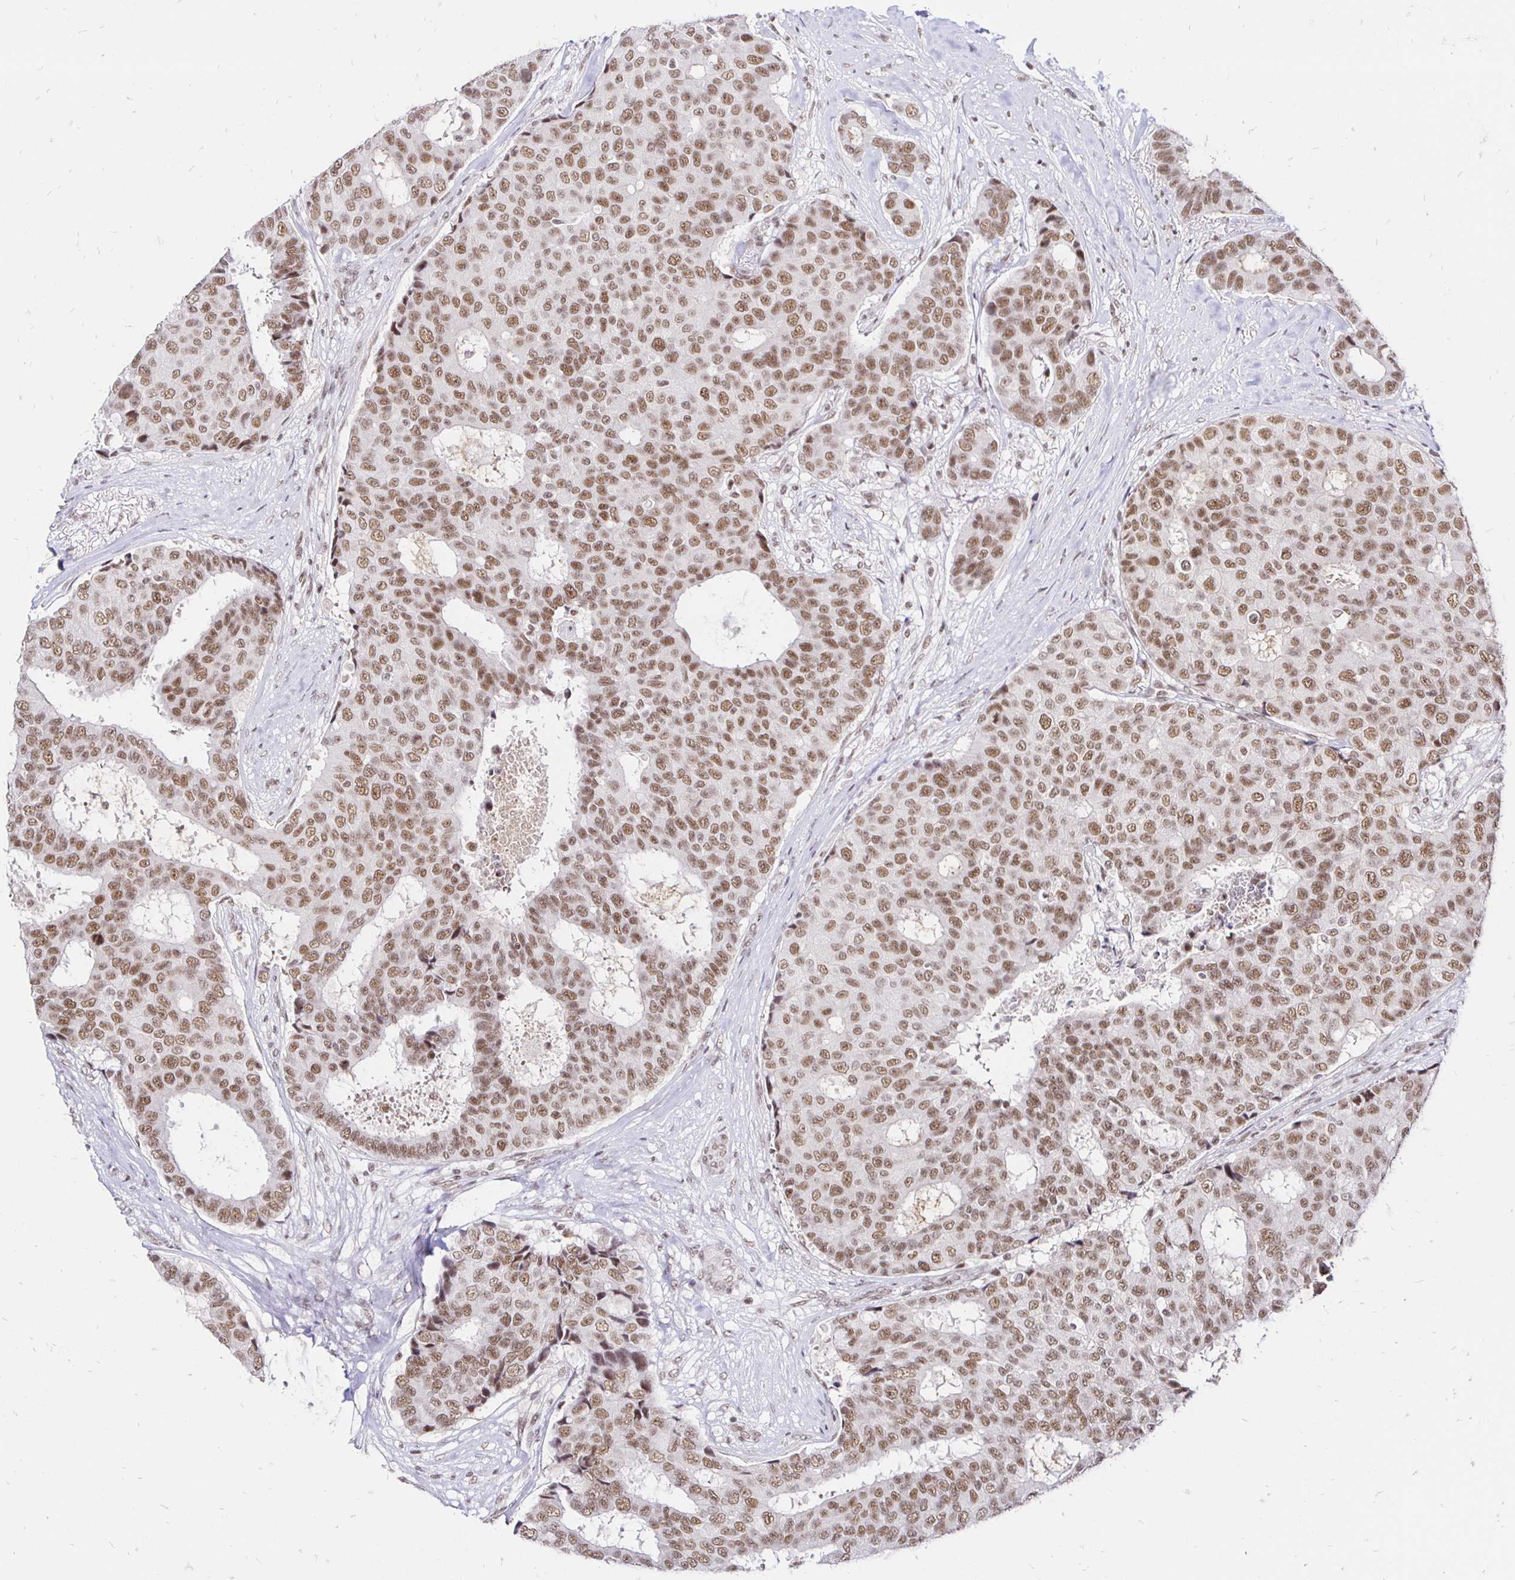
{"staining": {"intensity": "moderate", "quantity": ">75%", "location": "nuclear"}, "tissue": "breast cancer", "cell_type": "Tumor cells", "image_type": "cancer", "snomed": [{"axis": "morphology", "description": "Duct carcinoma"}, {"axis": "topography", "description": "Breast"}], "caption": "Invasive ductal carcinoma (breast) was stained to show a protein in brown. There is medium levels of moderate nuclear positivity in approximately >75% of tumor cells.", "gene": "SIN3A", "patient": {"sex": "female", "age": 75}}